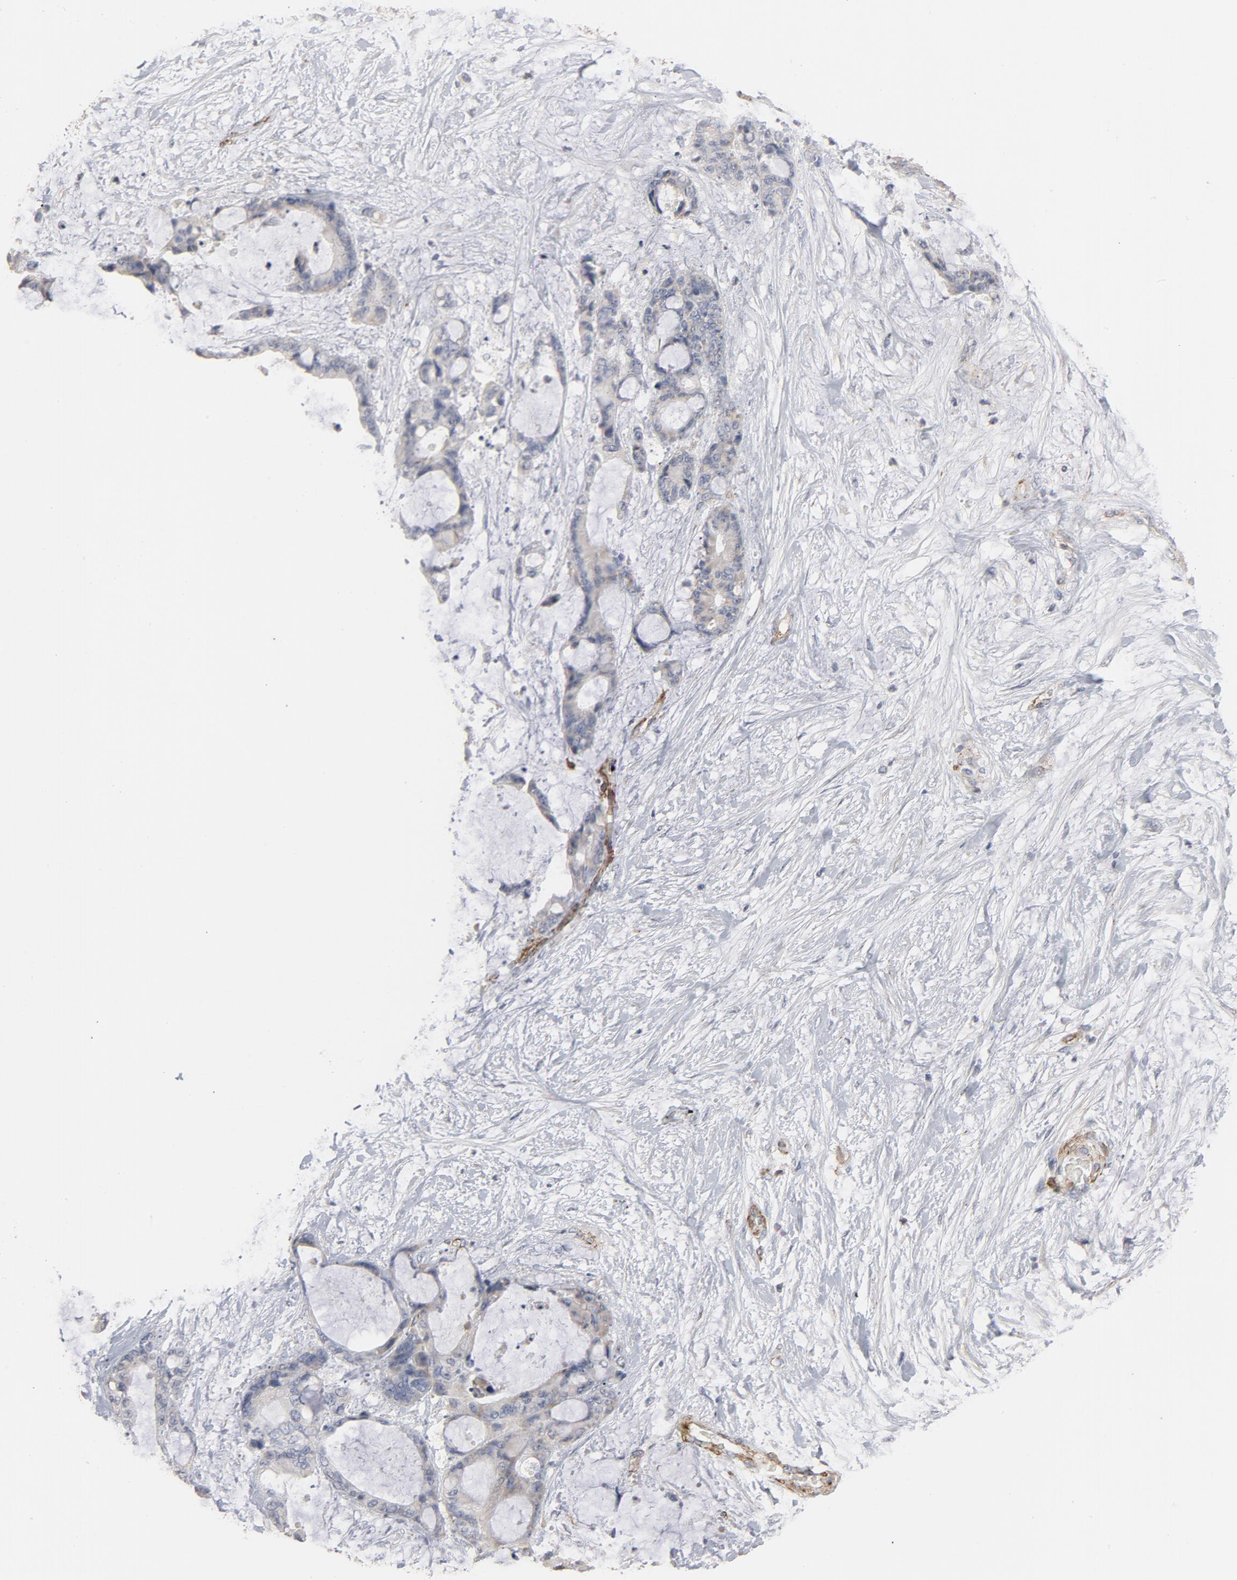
{"staining": {"intensity": "negative", "quantity": "none", "location": "none"}, "tissue": "liver cancer", "cell_type": "Tumor cells", "image_type": "cancer", "snomed": [{"axis": "morphology", "description": "Cholangiocarcinoma"}, {"axis": "topography", "description": "Liver"}], "caption": "Immunohistochemical staining of liver cholangiocarcinoma demonstrates no significant positivity in tumor cells. (DAB (3,3'-diaminobenzidine) IHC visualized using brightfield microscopy, high magnification).", "gene": "GNG2", "patient": {"sex": "female", "age": 73}}